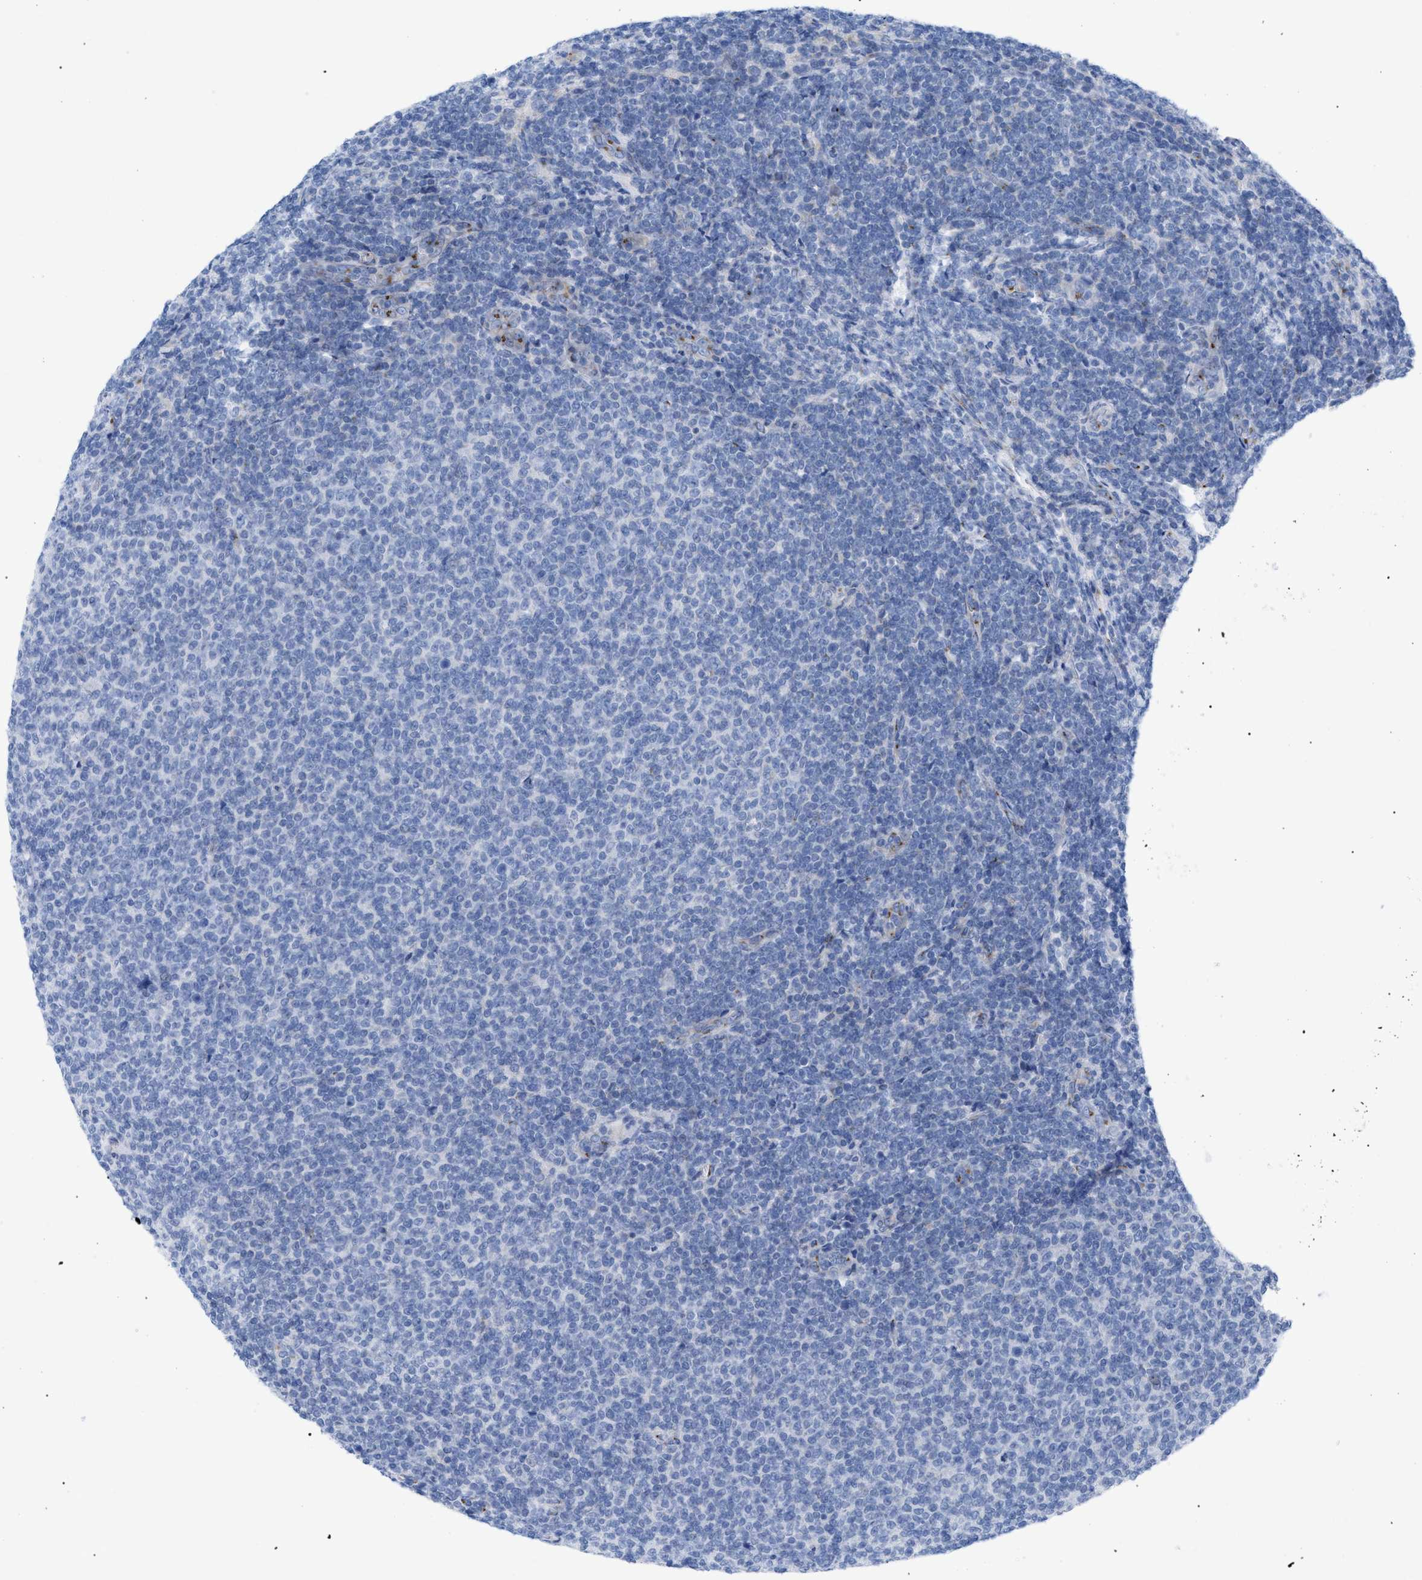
{"staining": {"intensity": "negative", "quantity": "none", "location": "none"}, "tissue": "lymphoma", "cell_type": "Tumor cells", "image_type": "cancer", "snomed": [{"axis": "morphology", "description": "Malignant lymphoma, non-Hodgkin's type, Low grade"}, {"axis": "topography", "description": "Lymph node"}], "caption": "The photomicrograph shows no staining of tumor cells in lymphoma.", "gene": "TMEM17", "patient": {"sex": "male", "age": 66}}